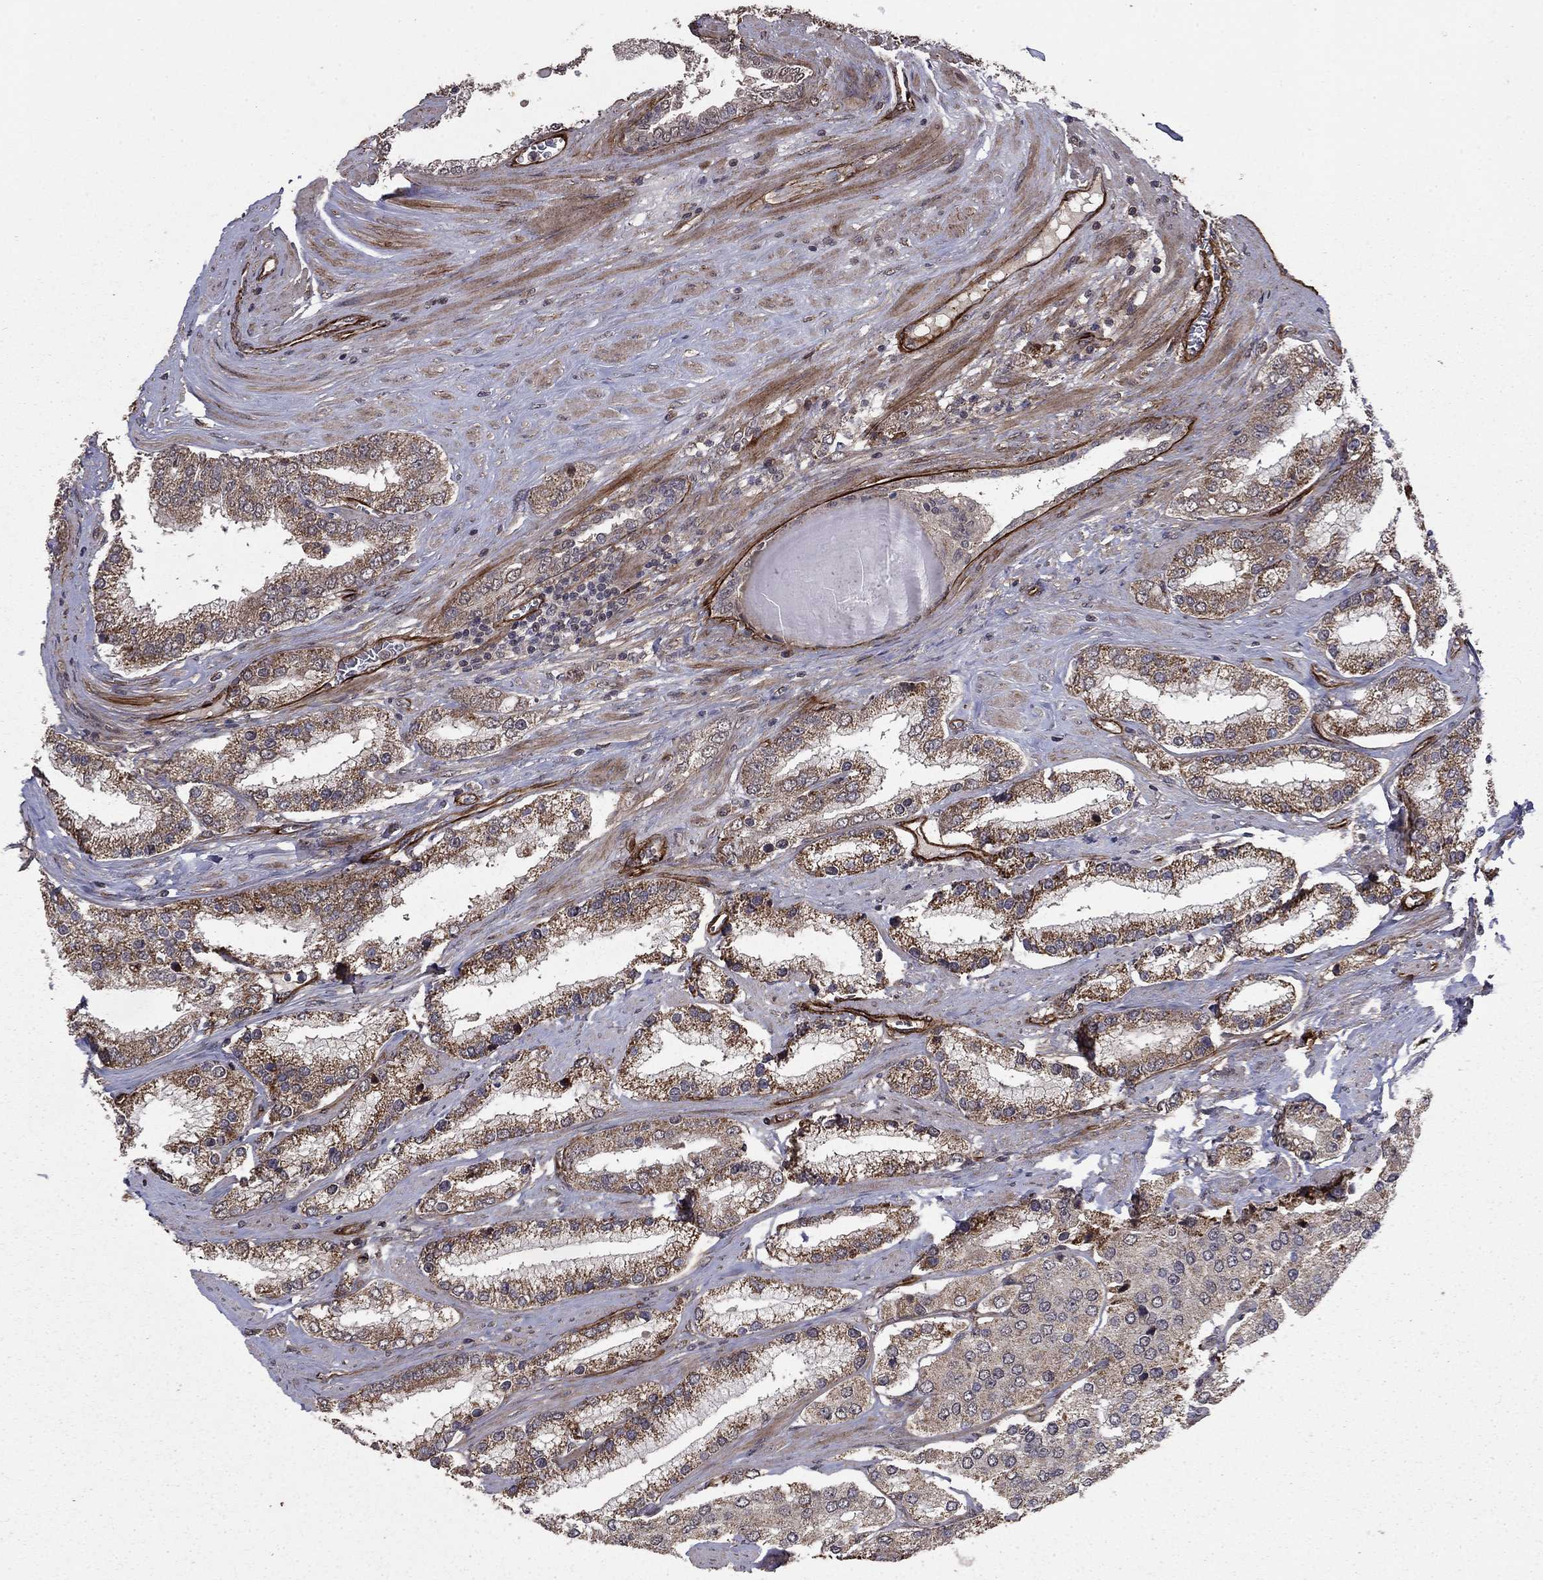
{"staining": {"intensity": "moderate", "quantity": "<25%", "location": "cytoplasmic/membranous"}, "tissue": "prostate cancer", "cell_type": "Tumor cells", "image_type": "cancer", "snomed": [{"axis": "morphology", "description": "Adenocarcinoma, Low grade"}, {"axis": "topography", "description": "Prostate"}], "caption": "Moderate cytoplasmic/membranous expression for a protein is appreciated in approximately <25% of tumor cells of prostate cancer using immunohistochemistry.", "gene": "COL18A1", "patient": {"sex": "male", "age": 69}}